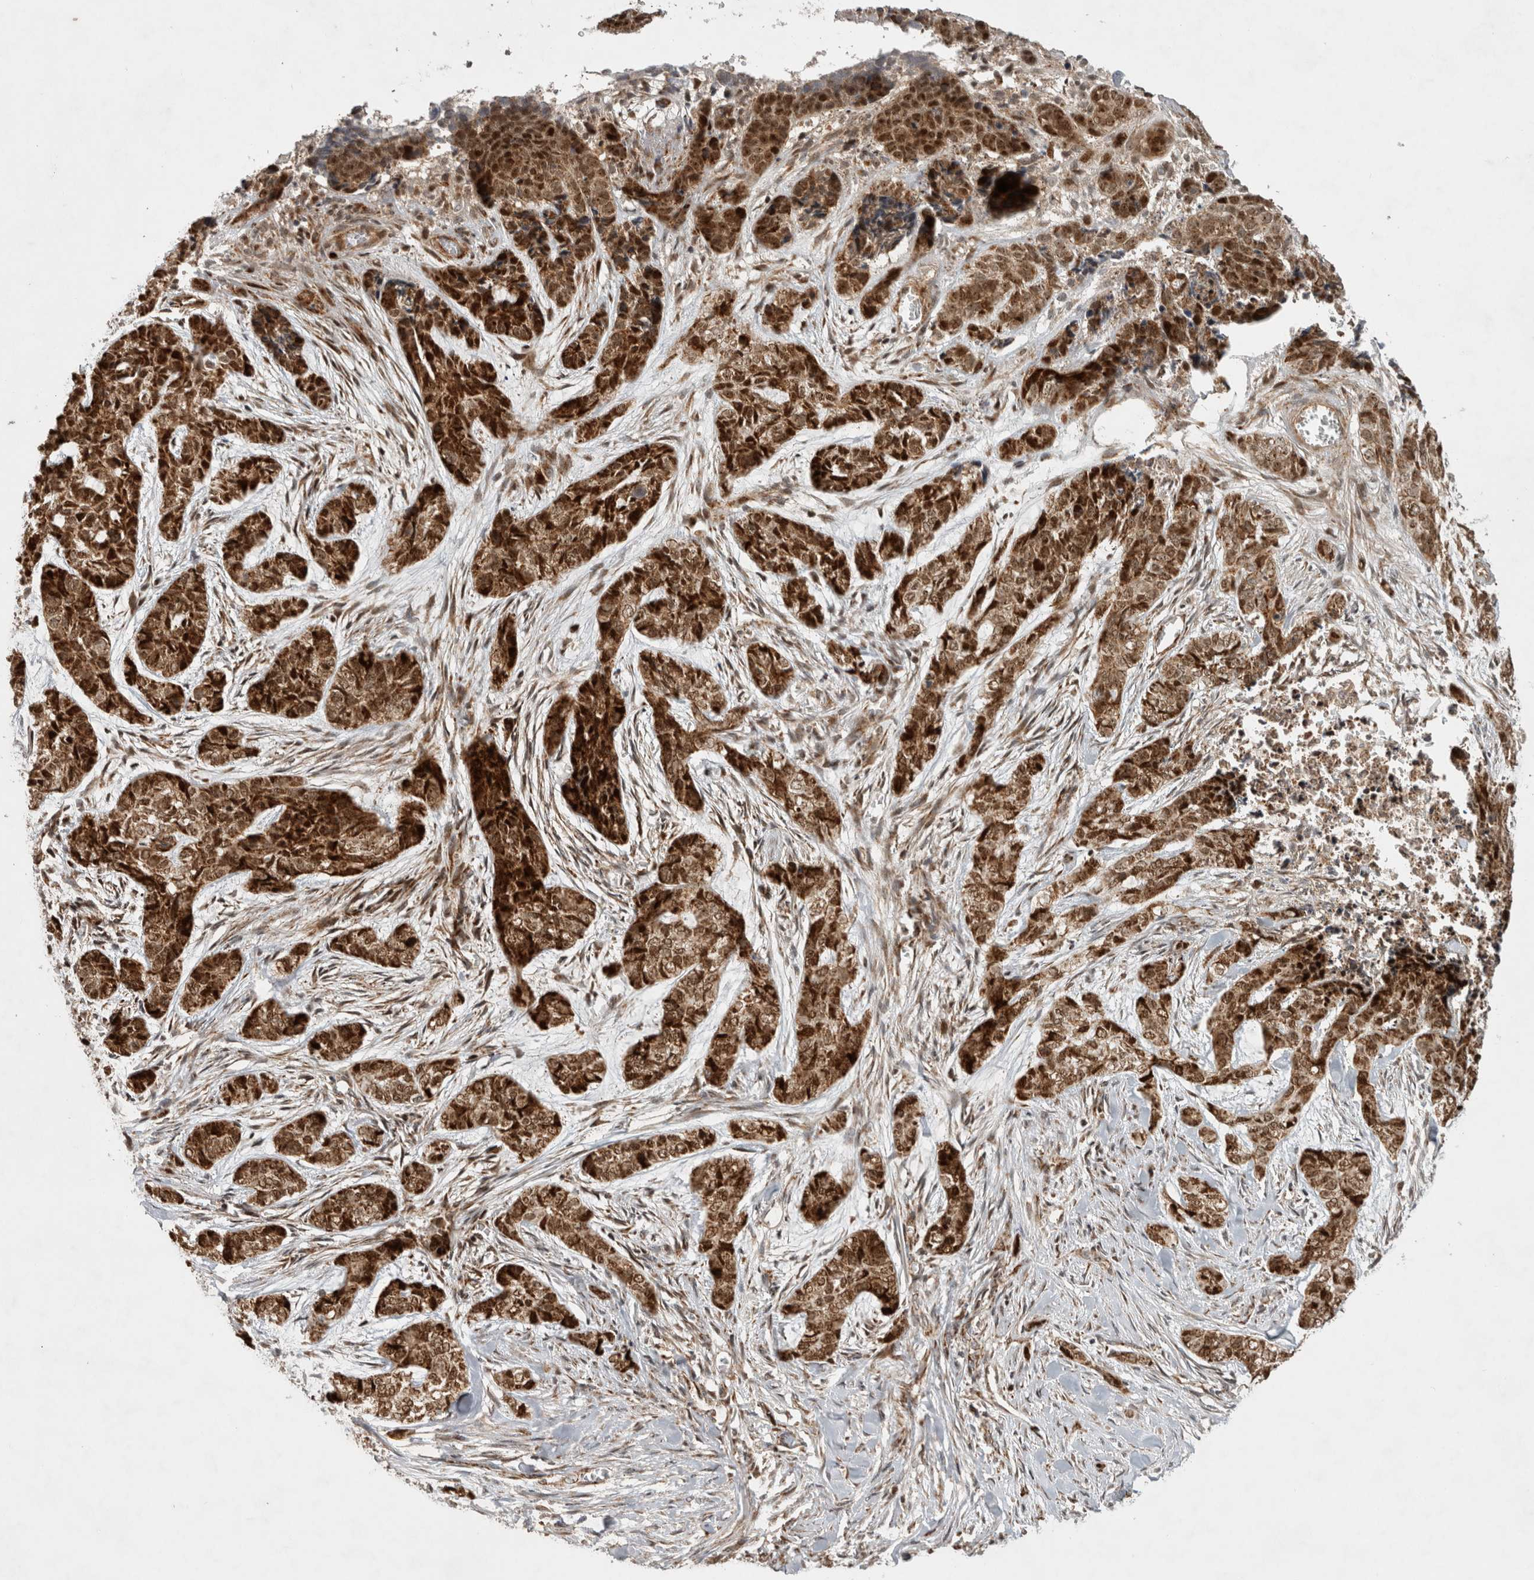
{"staining": {"intensity": "strong", "quantity": ">75%", "location": "cytoplasmic/membranous,nuclear"}, "tissue": "skin cancer", "cell_type": "Tumor cells", "image_type": "cancer", "snomed": [{"axis": "morphology", "description": "Basal cell carcinoma"}, {"axis": "topography", "description": "Skin"}], "caption": "Approximately >75% of tumor cells in skin cancer demonstrate strong cytoplasmic/membranous and nuclear protein positivity as visualized by brown immunohistochemical staining.", "gene": "INSRR", "patient": {"sex": "female", "age": 64}}